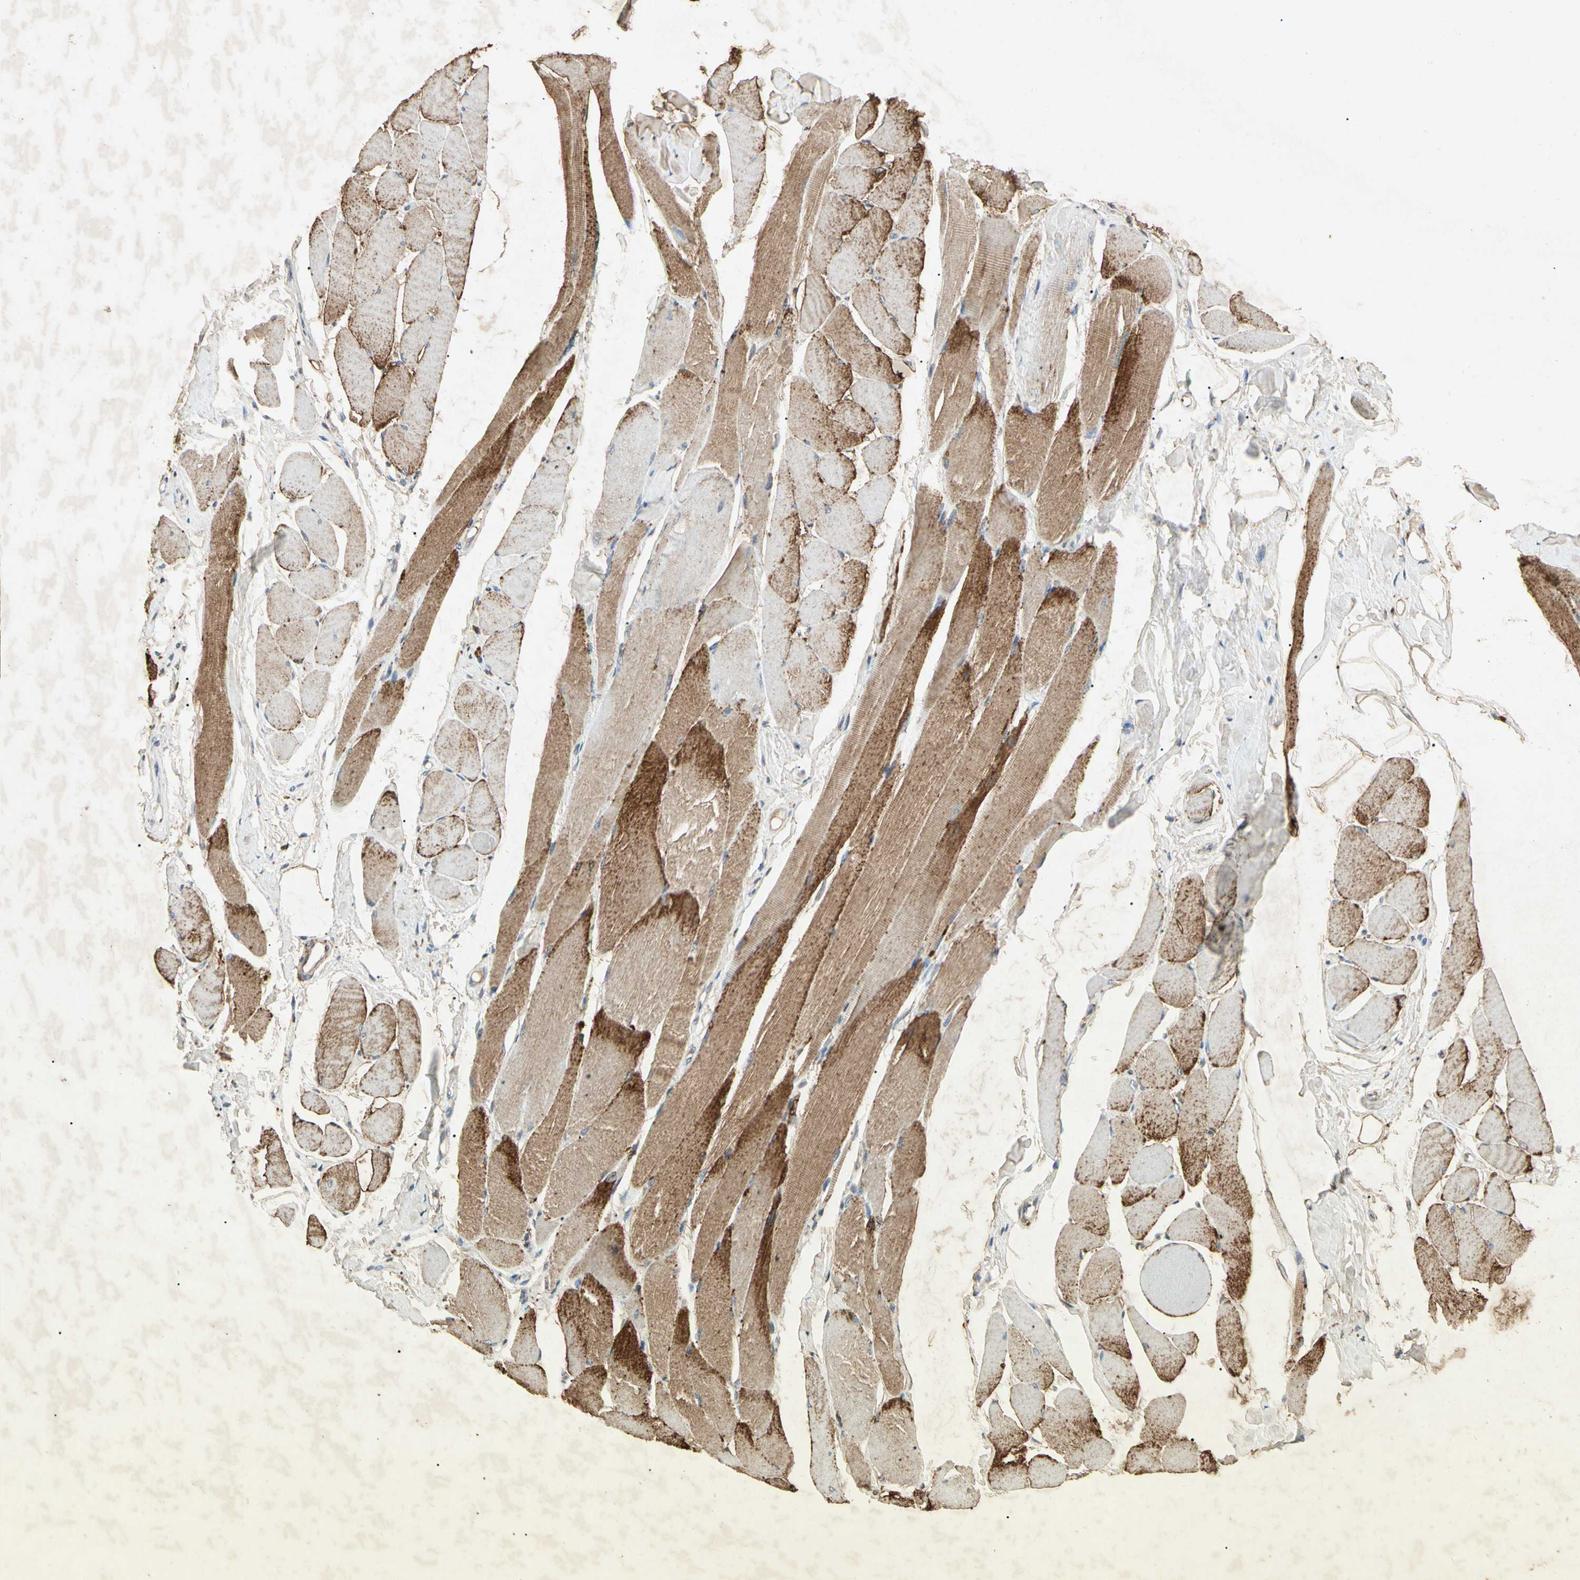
{"staining": {"intensity": "moderate", "quantity": "25%-75%", "location": "cytoplasmic/membranous"}, "tissue": "skeletal muscle", "cell_type": "Myocytes", "image_type": "normal", "snomed": [{"axis": "morphology", "description": "Normal tissue, NOS"}, {"axis": "topography", "description": "Skeletal muscle"}, {"axis": "topography", "description": "Peripheral nerve tissue"}], "caption": "Myocytes exhibit medium levels of moderate cytoplasmic/membranous positivity in about 25%-75% of cells in unremarkable skeletal muscle. (Brightfield microscopy of DAB IHC at high magnification).", "gene": "MSRB1", "patient": {"sex": "female", "age": 84}}